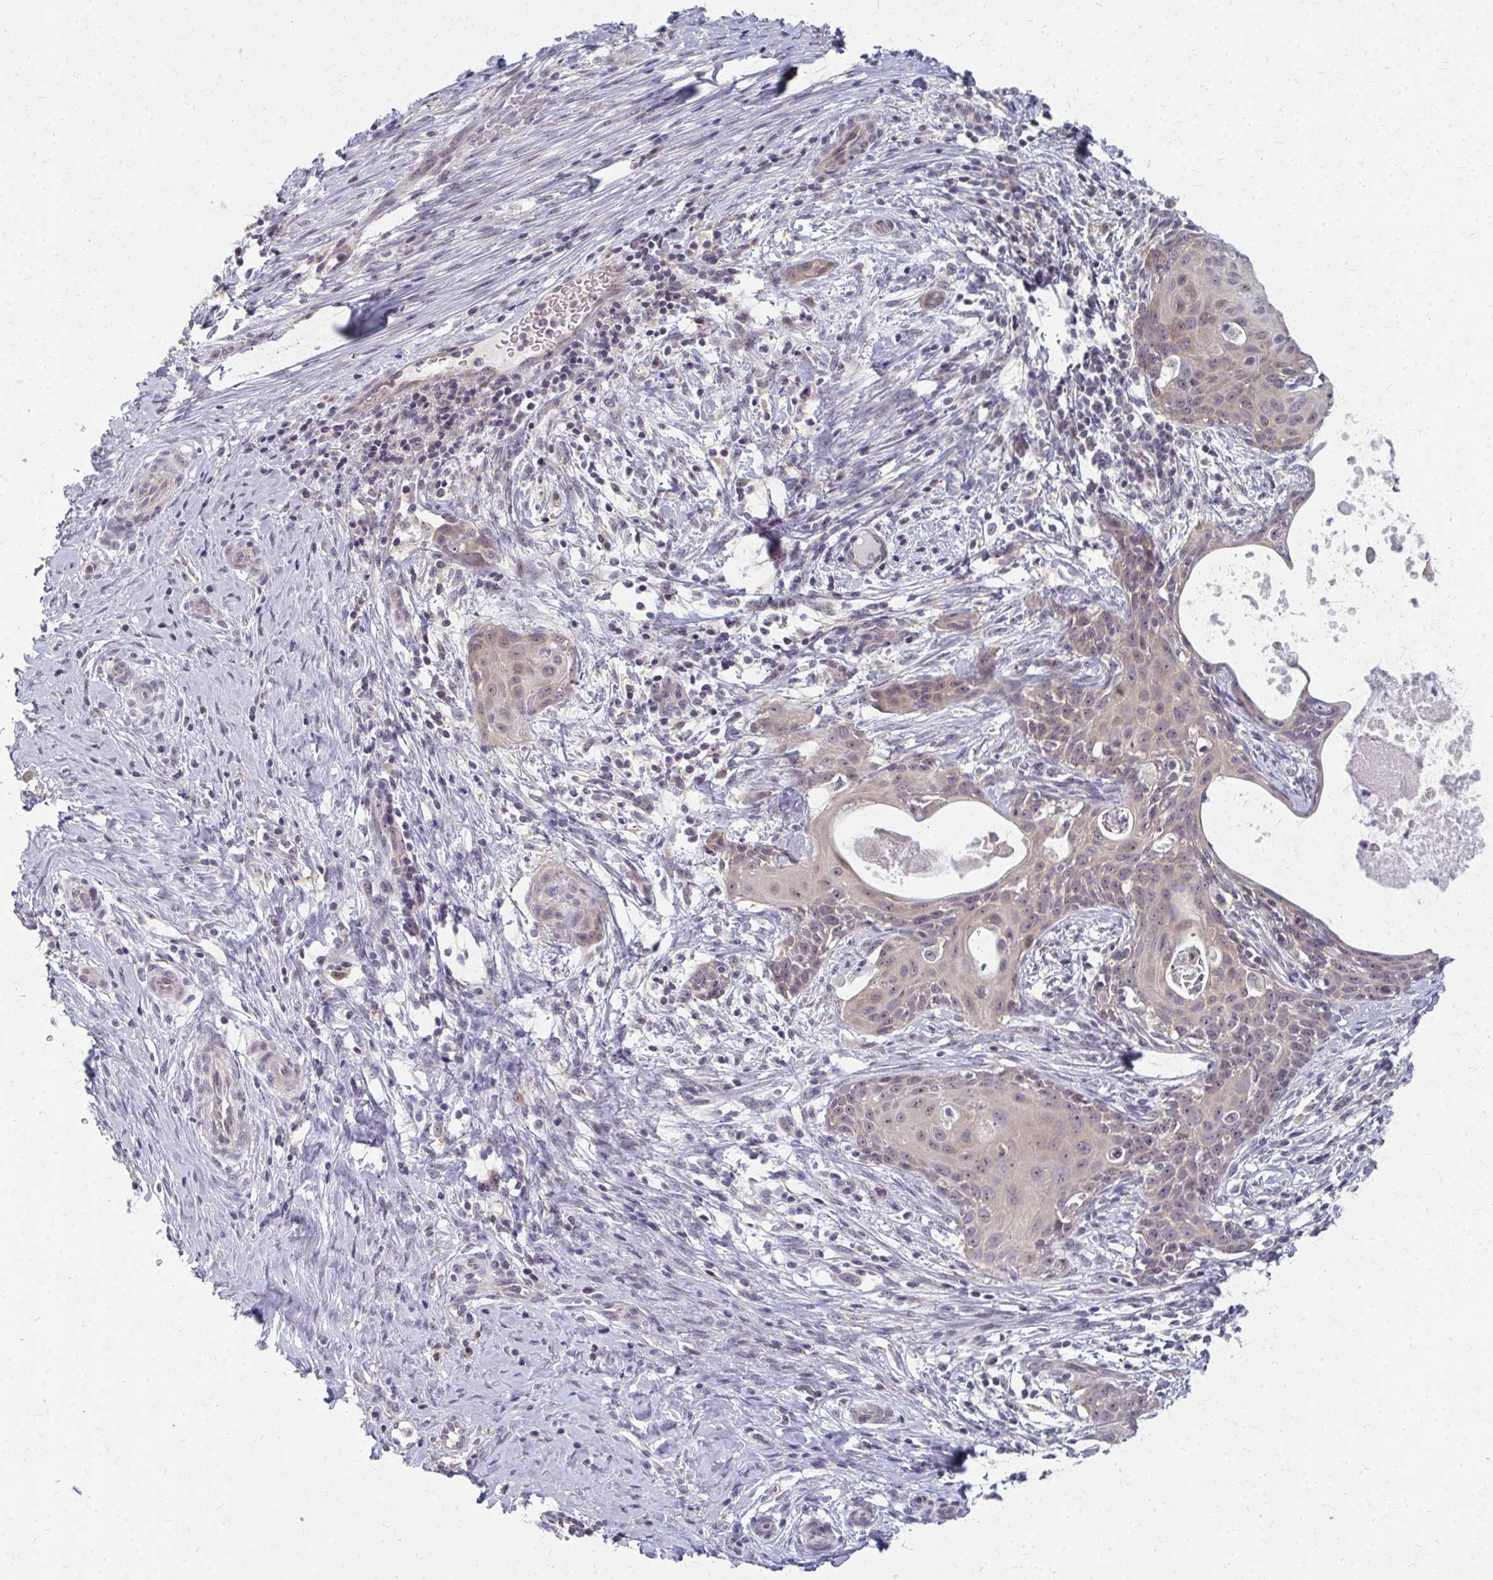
{"staining": {"intensity": "weak", "quantity": "<25%", "location": "nuclear"}, "tissue": "cervical cancer", "cell_type": "Tumor cells", "image_type": "cancer", "snomed": [{"axis": "morphology", "description": "Squamous cell carcinoma, NOS"}, {"axis": "morphology", "description": "Adenocarcinoma, NOS"}, {"axis": "topography", "description": "Cervix"}], "caption": "Protein analysis of cervical cancer reveals no significant expression in tumor cells.", "gene": "NUDT16", "patient": {"sex": "female", "age": 52}}